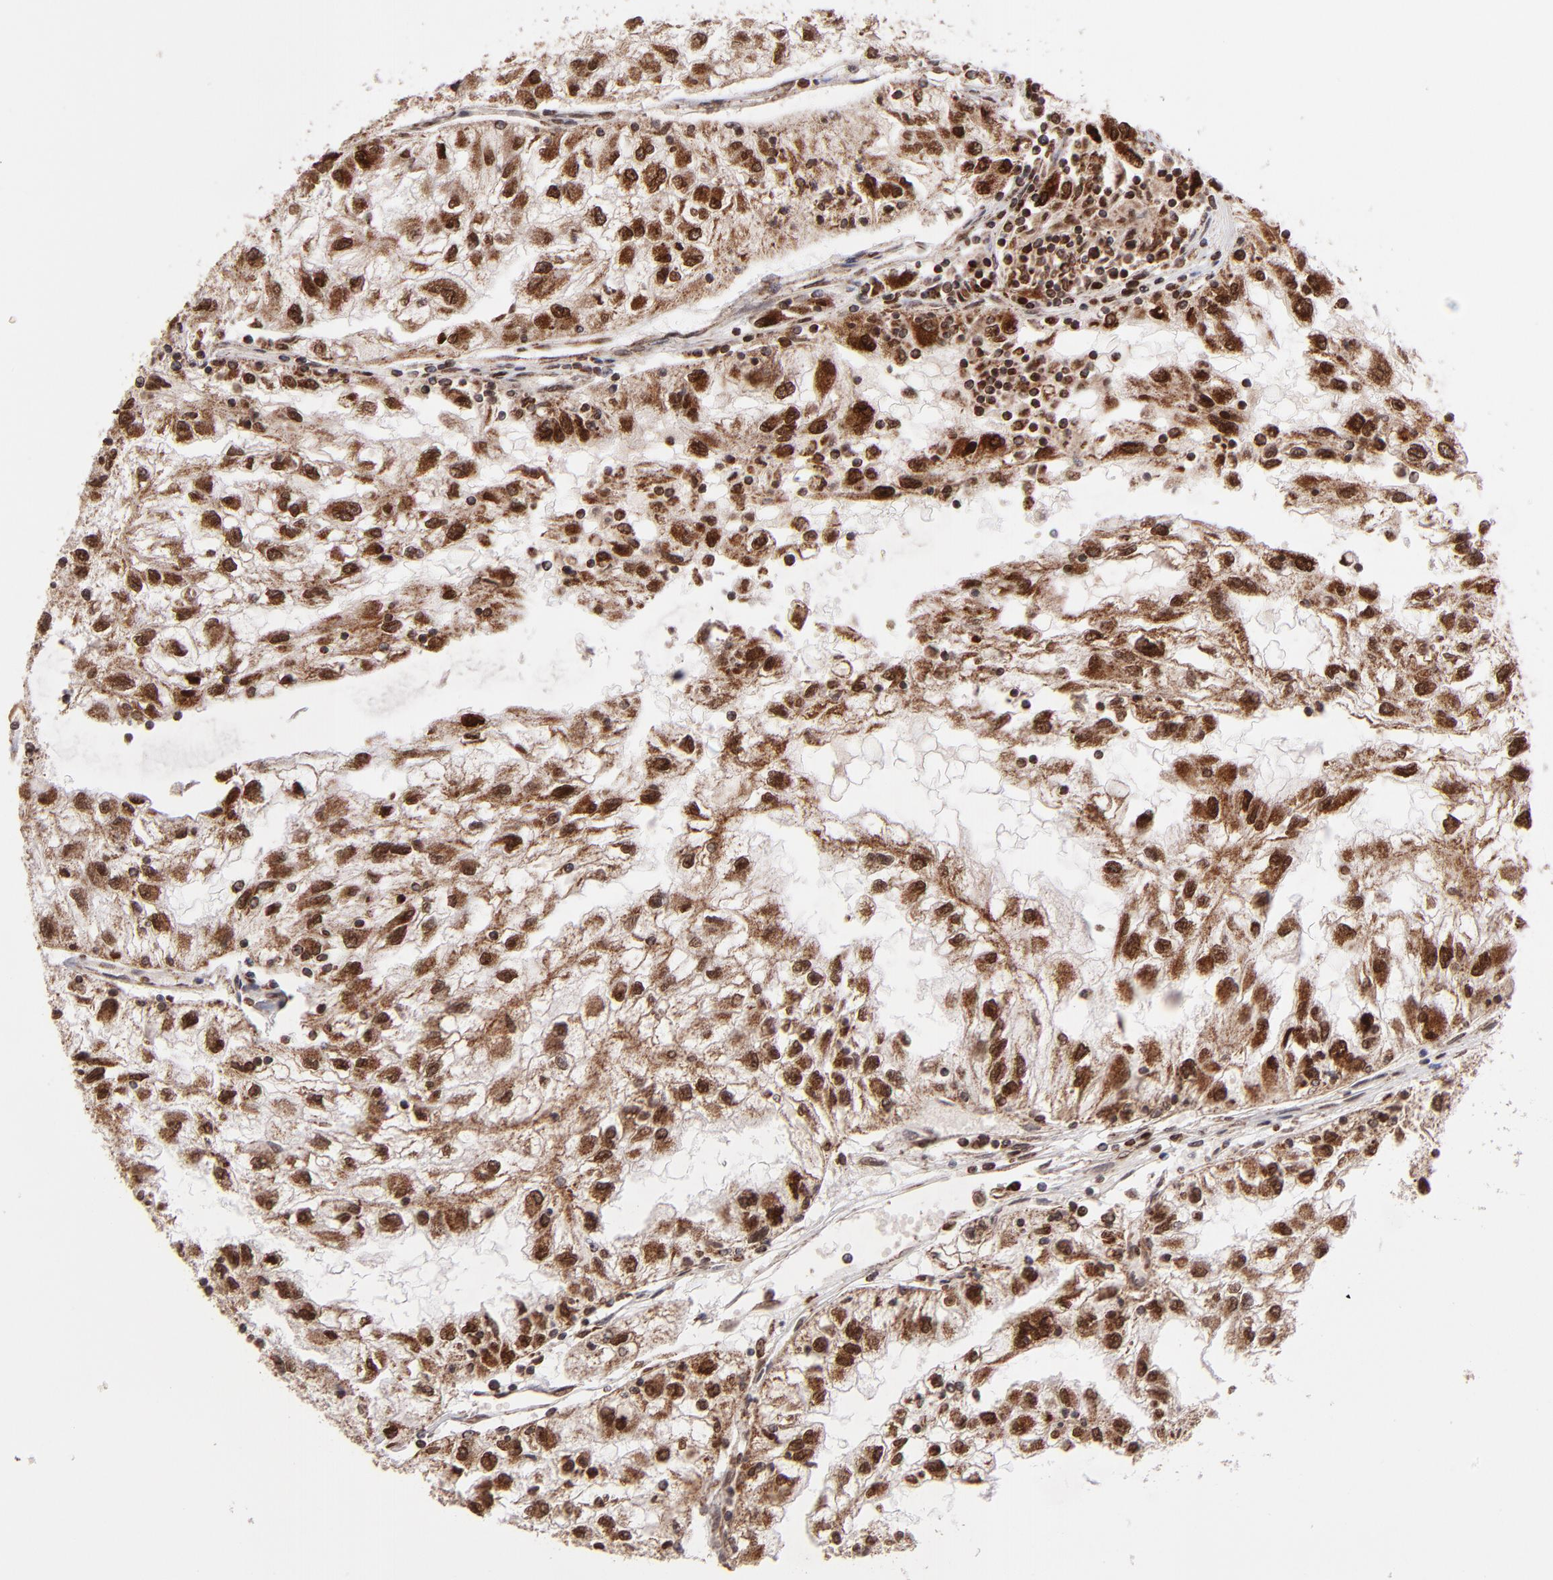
{"staining": {"intensity": "moderate", "quantity": ">75%", "location": "cytoplasmic/membranous,nuclear"}, "tissue": "renal cancer", "cell_type": "Tumor cells", "image_type": "cancer", "snomed": [{"axis": "morphology", "description": "Normal tissue, NOS"}, {"axis": "morphology", "description": "Adenocarcinoma, NOS"}, {"axis": "topography", "description": "Kidney"}], "caption": "DAB (3,3'-diaminobenzidine) immunohistochemical staining of renal cancer (adenocarcinoma) demonstrates moderate cytoplasmic/membranous and nuclear protein expression in approximately >75% of tumor cells. The staining was performed using DAB to visualize the protein expression in brown, while the nuclei were stained in blue with hematoxylin (Magnification: 20x).", "gene": "TOP1MT", "patient": {"sex": "male", "age": 71}}